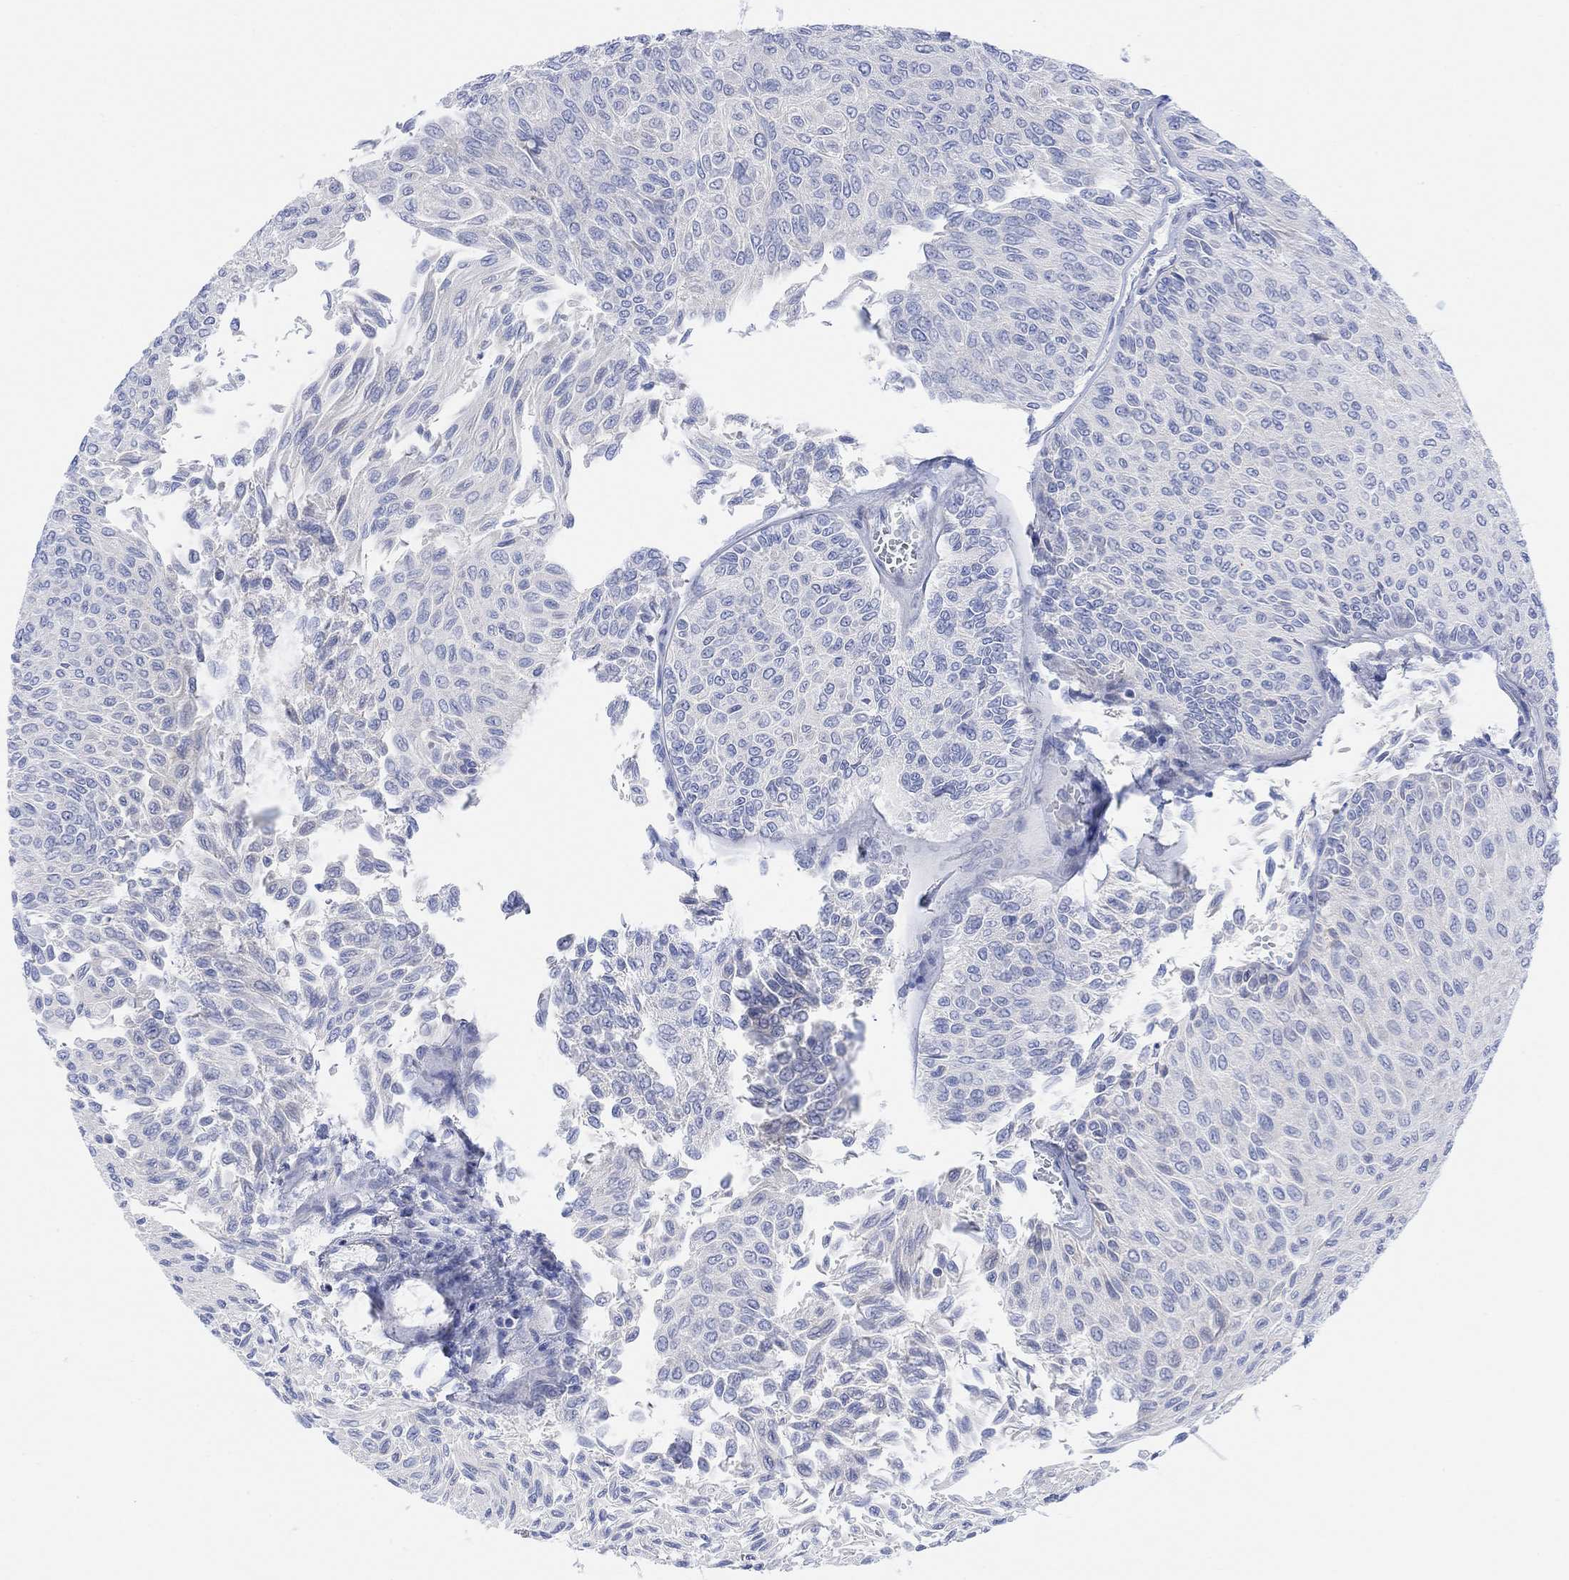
{"staining": {"intensity": "negative", "quantity": "none", "location": "none"}, "tissue": "urothelial cancer", "cell_type": "Tumor cells", "image_type": "cancer", "snomed": [{"axis": "morphology", "description": "Urothelial carcinoma, Low grade"}, {"axis": "topography", "description": "Ureter, NOS"}, {"axis": "topography", "description": "Urinary bladder"}], "caption": "Tumor cells are negative for brown protein staining in urothelial cancer.", "gene": "TLDC2", "patient": {"sex": "male", "age": 78}}